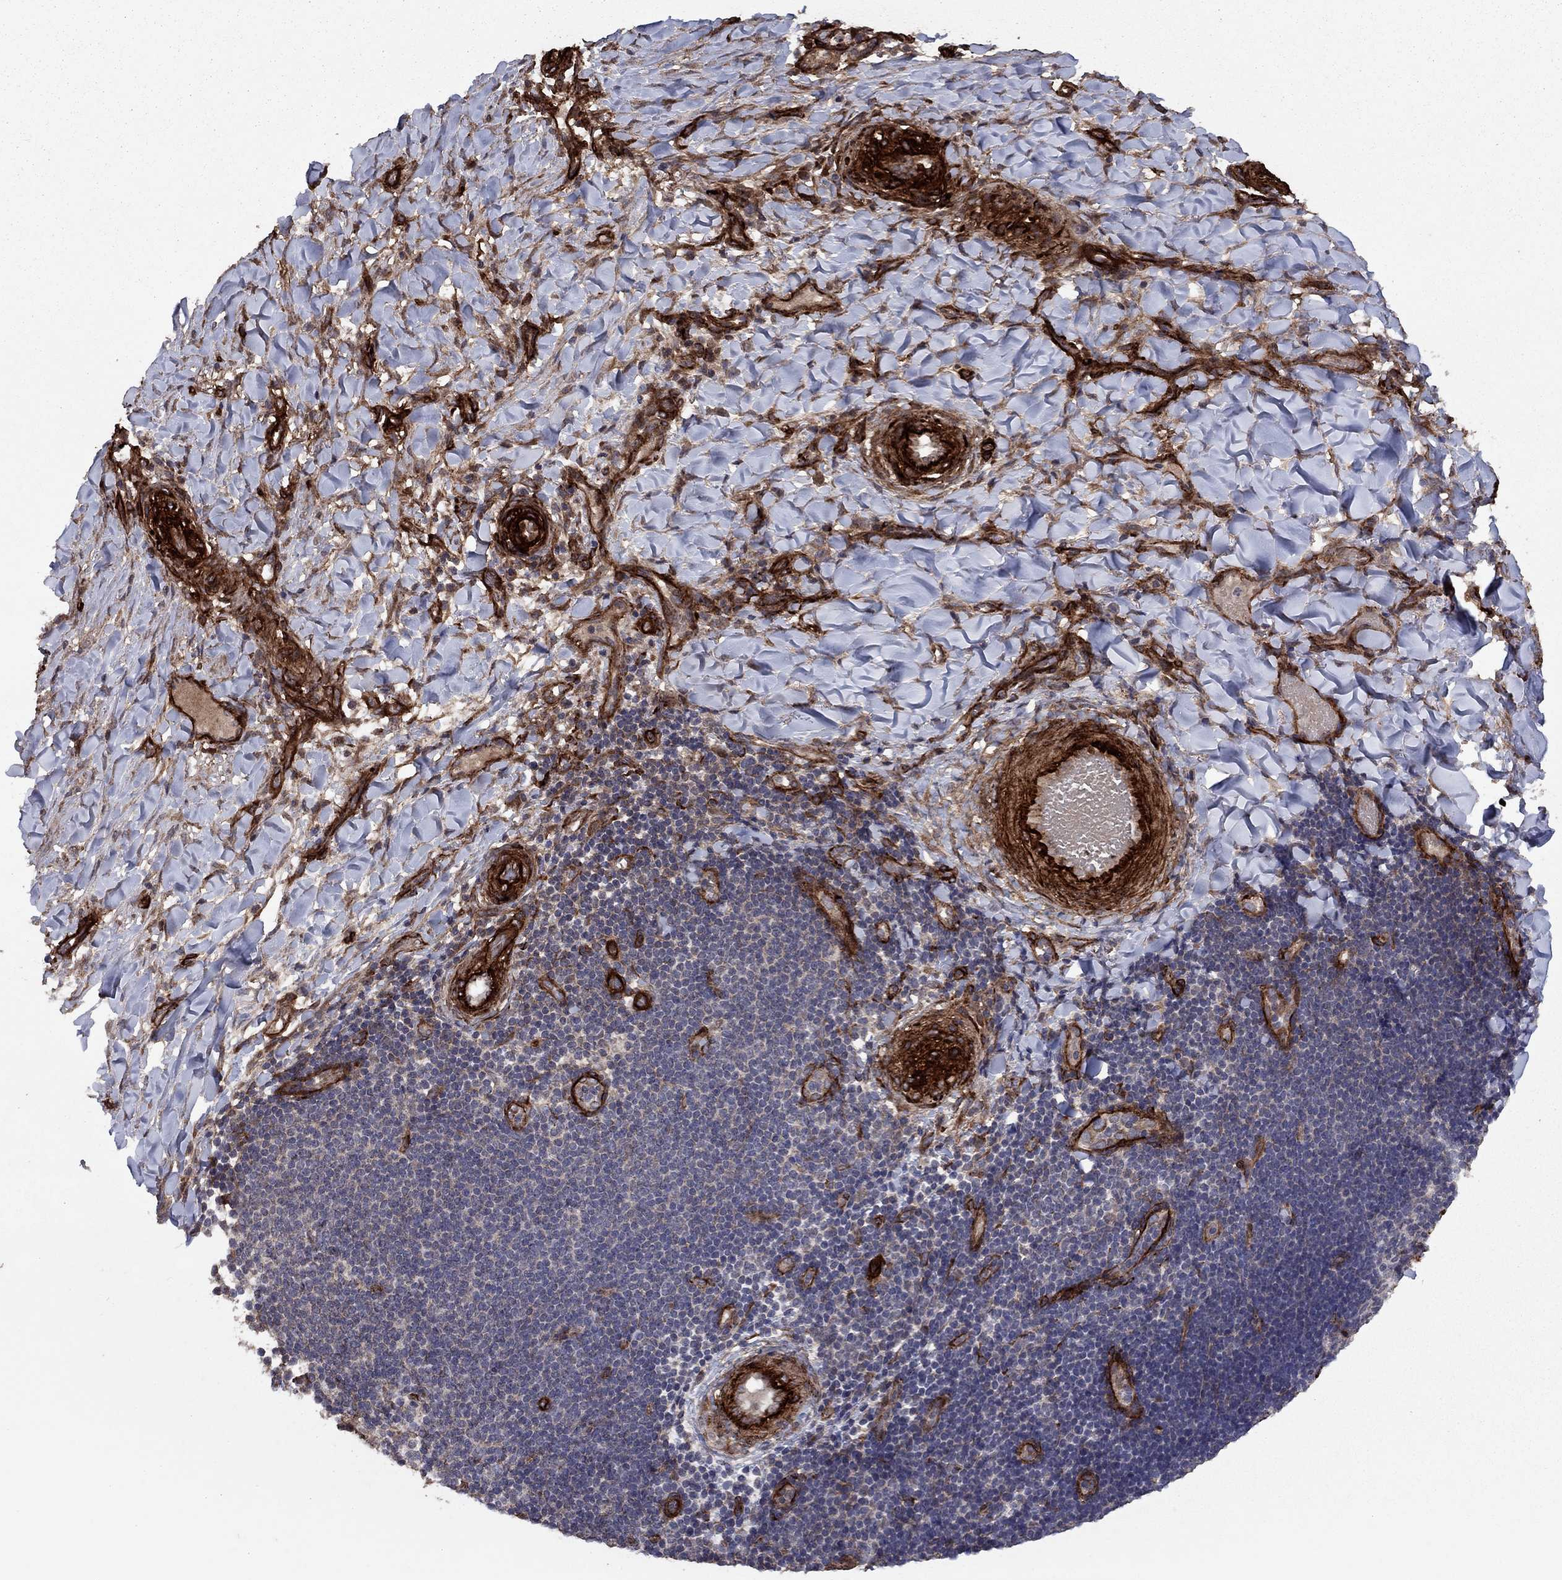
{"staining": {"intensity": "moderate", "quantity": "<25%", "location": "cytoplasmic/membranous"}, "tissue": "skin cancer", "cell_type": "Tumor cells", "image_type": "cancer", "snomed": [{"axis": "morphology", "description": "Basal cell carcinoma"}, {"axis": "topography", "description": "Skin"}], "caption": "Brown immunohistochemical staining in basal cell carcinoma (skin) demonstrates moderate cytoplasmic/membranous staining in about <25% of tumor cells.", "gene": "COL18A1", "patient": {"sex": "female", "age": 69}}